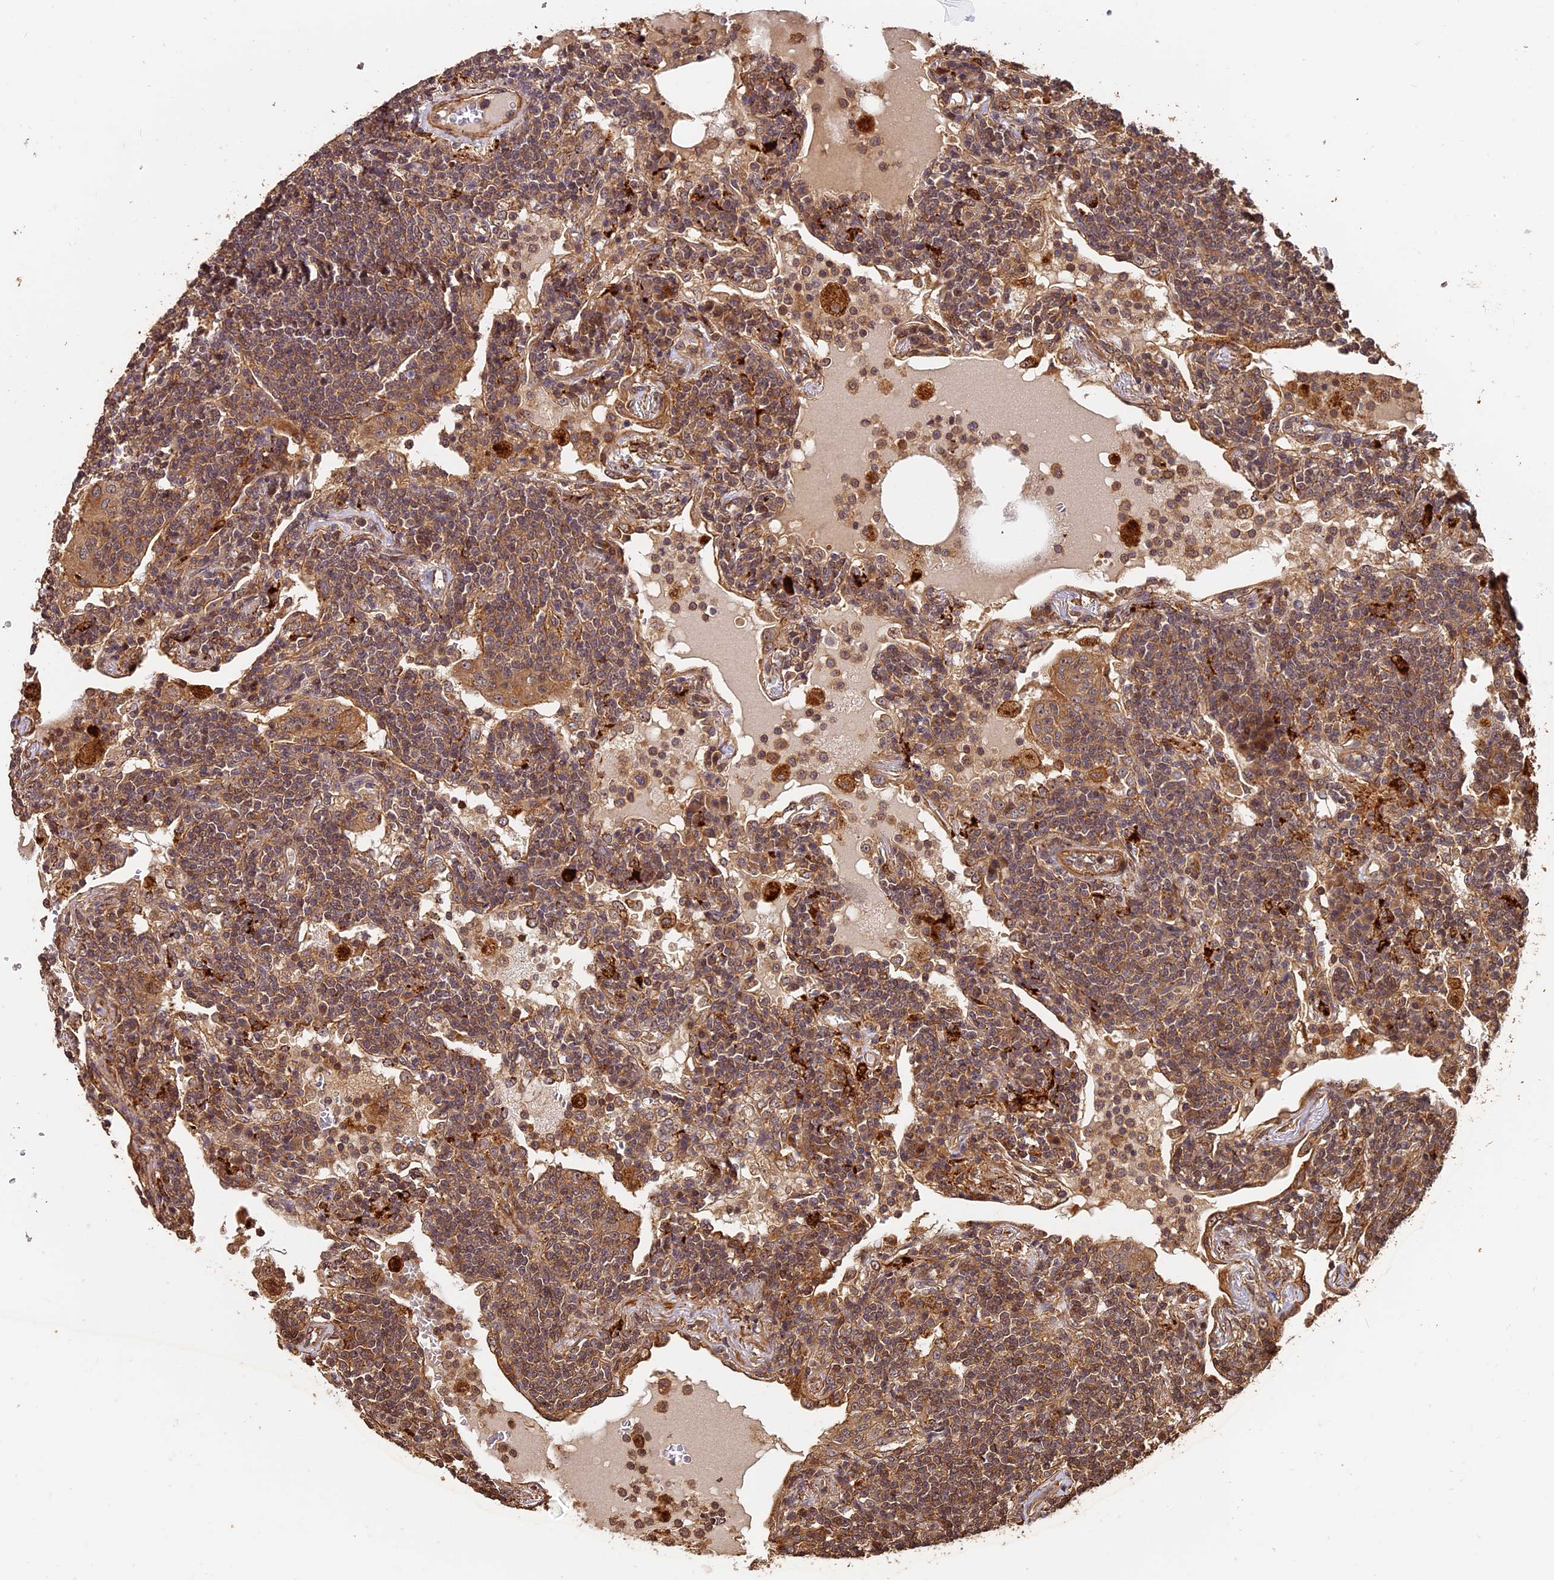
{"staining": {"intensity": "moderate", "quantity": ">75%", "location": "cytoplasmic/membranous"}, "tissue": "lymphoma", "cell_type": "Tumor cells", "image_type": "cancer", "snomed": [{"axis": "morphology", "description": "Malignant lymphoma, non-Hodgkin's type, Low grade"}, {"axis": "topography", "description": "Lung"}], "caption": "About >75% of tumor cells in malignant lymphoma, non-Hodgkin's type (low-grade) show moderate cytoplasmic/membranous protein staining as visualized by brown immunohistochemical staining.", "gene": "MMP15", "patient": {"sex": "female", "age": 71}}